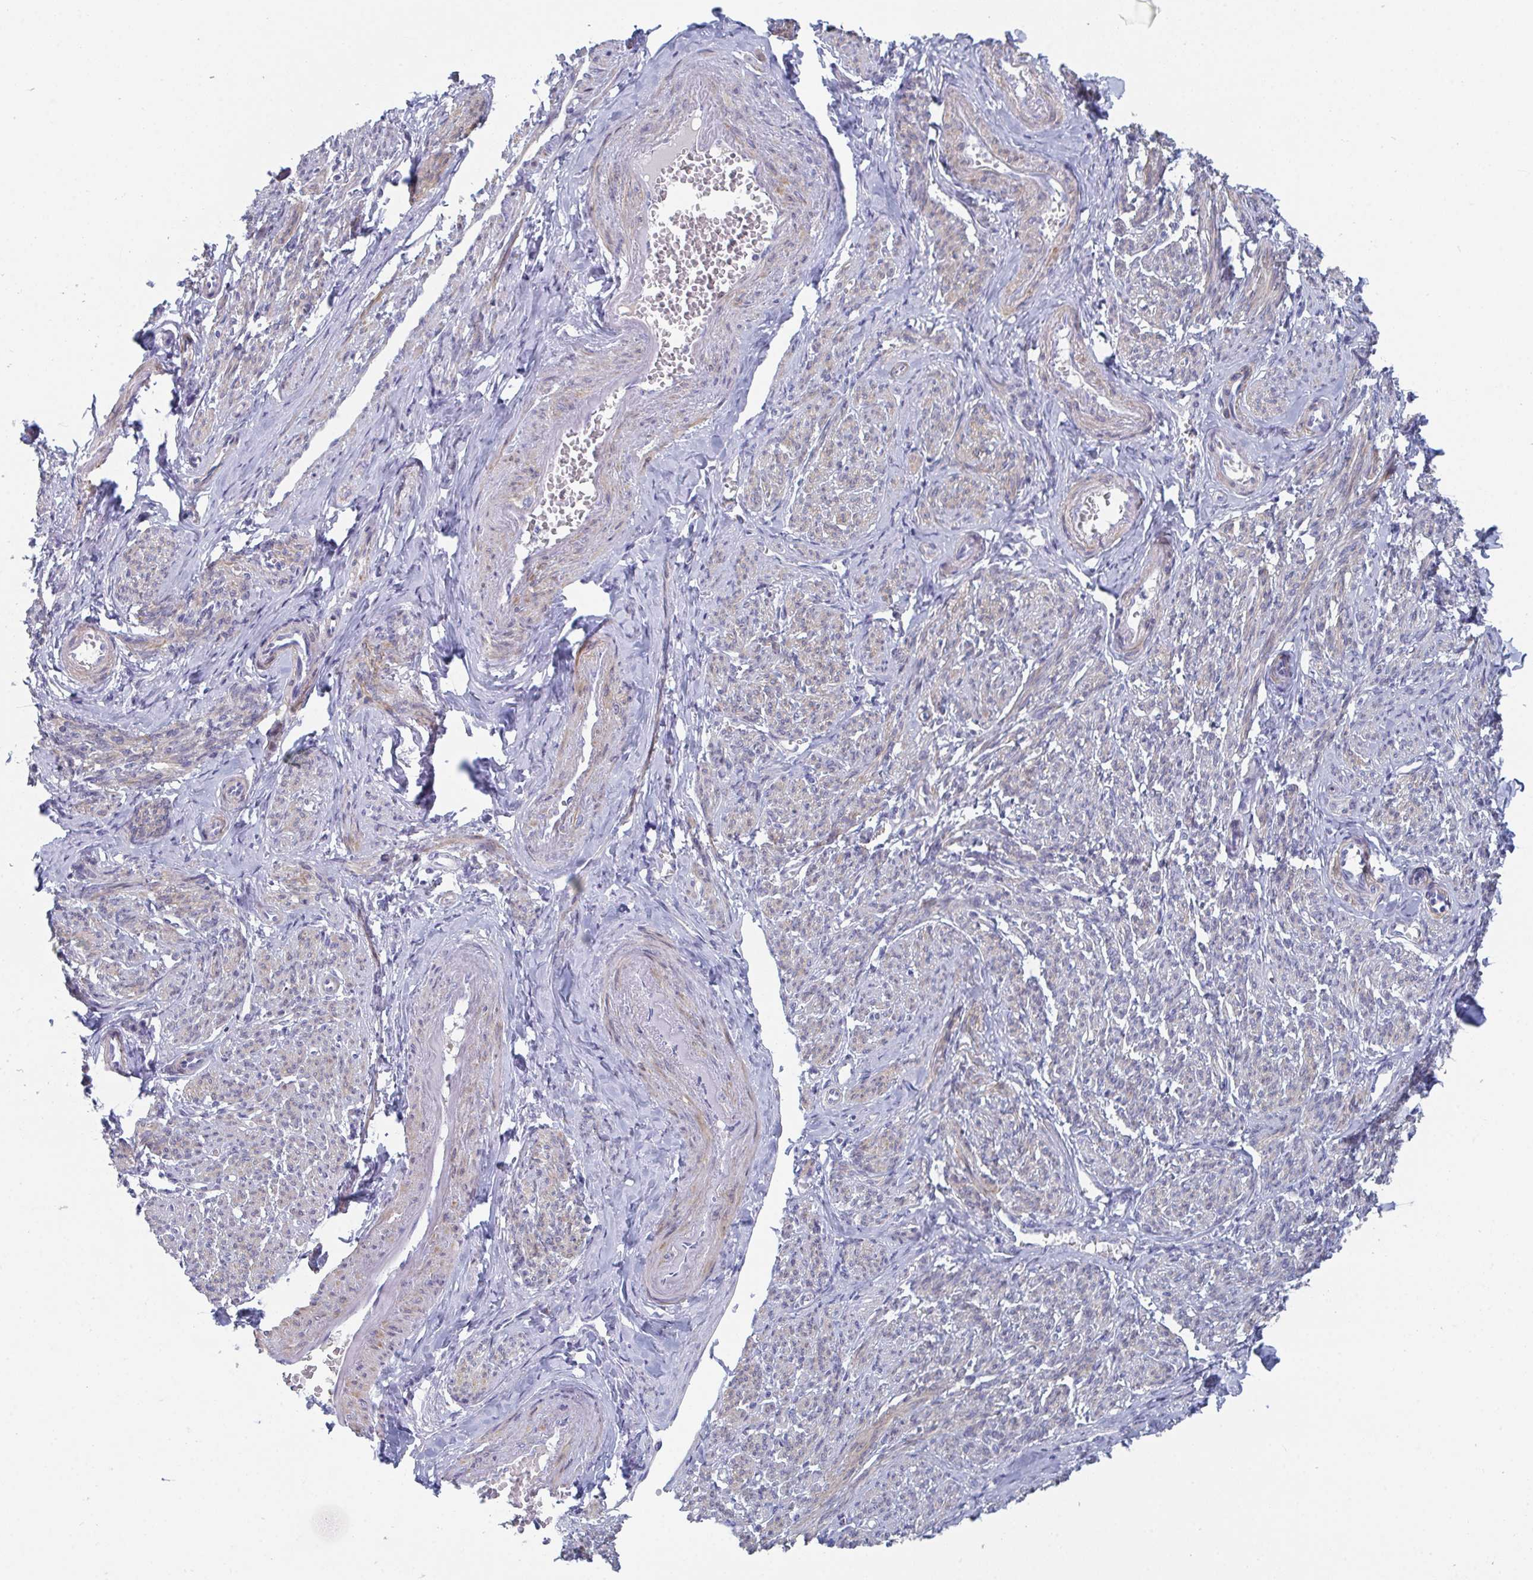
{"staining": {"intensity": "moderate", "quantity": ">75%", "location": "cytoplasmic/membranous"}, "tissue": "smooth muscle", "cell_type": "Smooth muscle cells", "image_type": "normal", "snomed": [{"axis": "morphology", "description": "Normal tissue, NOS"}, {"axis": "topography", "description": "Smooth muscle"}], "caption": "An immunohistochemistry image of normal tissue is shown. Protein staining in brown shows moderate cytoplasmic/membranous positivity in smooth muscle within smooth muscle cells.", "gene": "CENPT", "patient": {"sex": "female", "age": 65}}